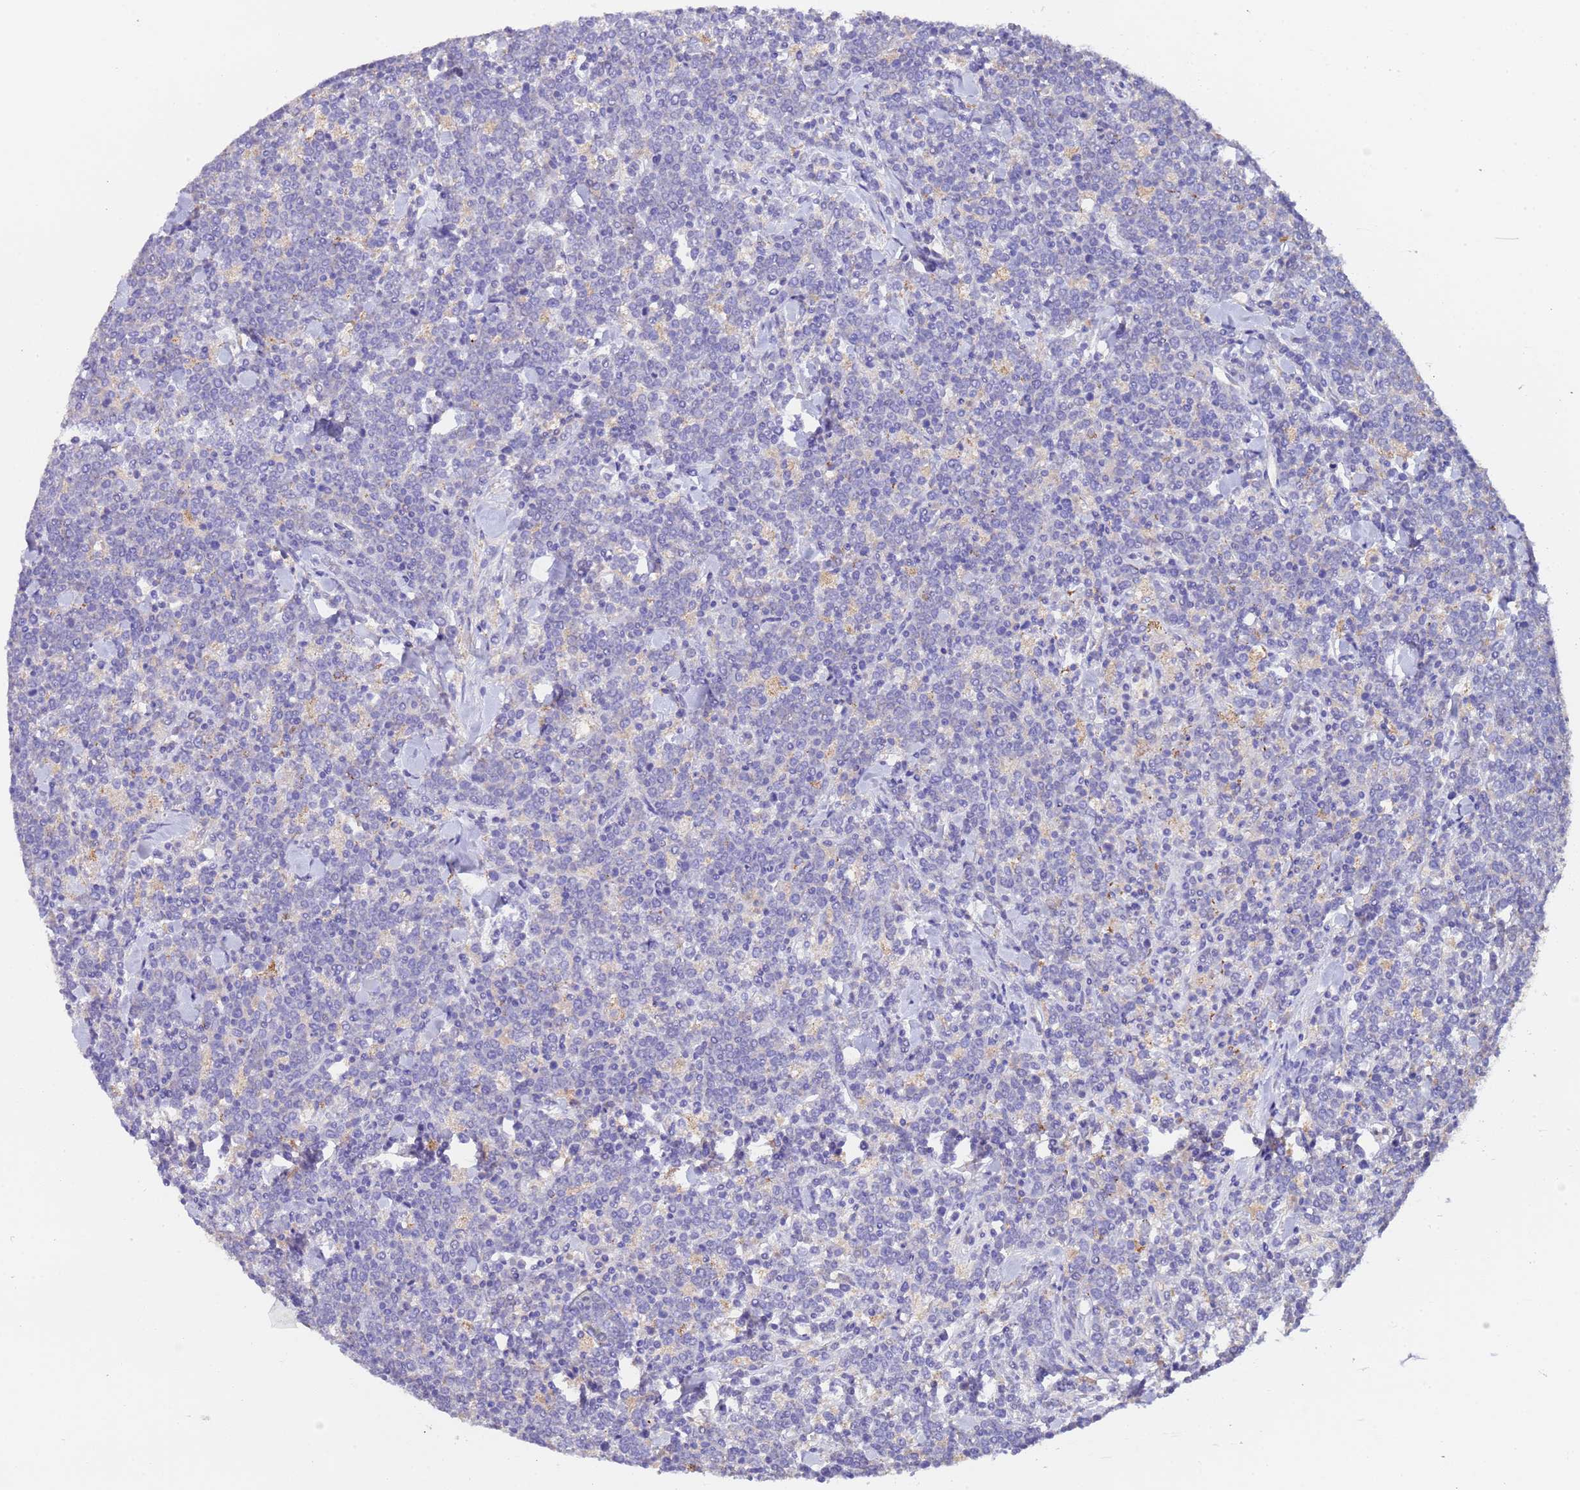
{"staining": {"intensity": "negative", "quantity": "none", "location": "none"}, "tissue": "lymphoma", "cell_type": "Tumor cells", "image_type": "cancer", "snomed": [{"axis": "morphology", "description": "Malignant lymphoma, non-Hodgkin's type, High grade"}, {"axis": "topography", "description": "Small intestine"}], "caption": "Immunohistochemistry (IHC) photomicrograph of neoplastic tissue: human high-grade malignant lymphoma, non-Hodgkin's type stained with DAB demonstrates no significant protein positivity in tumor cells.", "gene": "SLC24A3", "patient": {"sex": "male", "age": 8}}